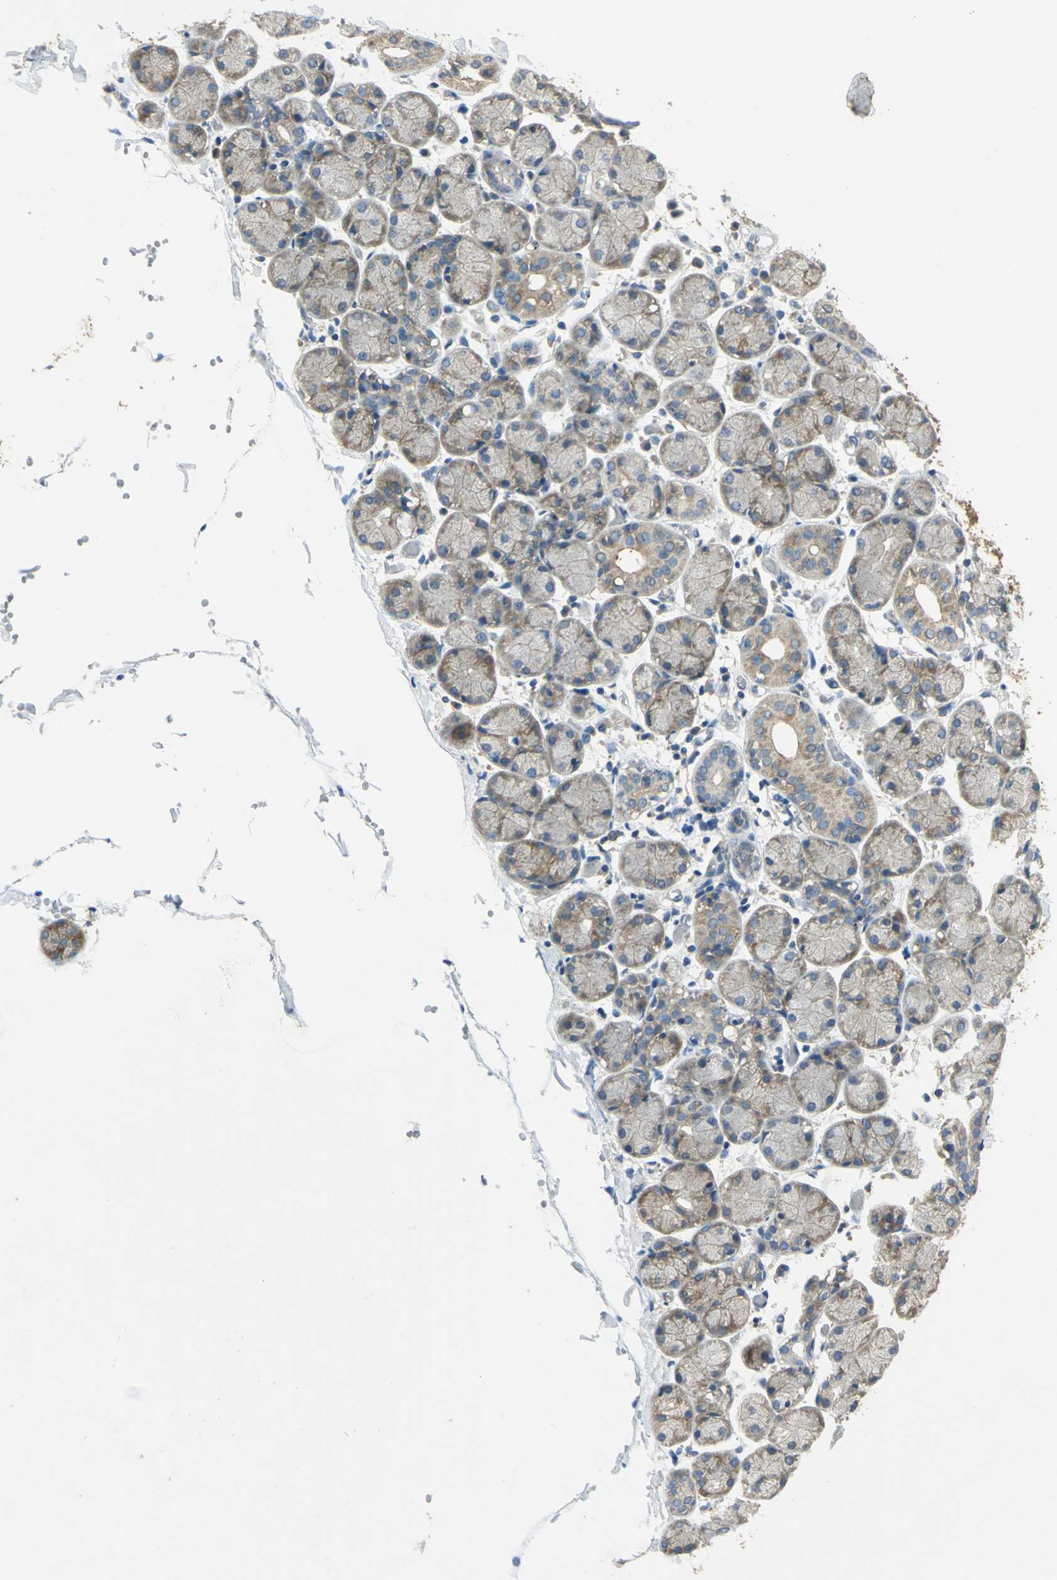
{"staining": {"intensity": "moderate", "quantity": "25%-75%", "location": "cytoplasmic/membranous"}, "tissue": "salivary gland", "cell_type": "Glandular cells", "image_type": "normal", "snomed": [{"axis": "morphology", "description": "Normal tissue, NOS"}, {"axis": "topography", "description": "Salivary gland"}], "caption": "Immunohistochemical staining of unremarkable salivary gland demonstrates 25%-75% levels of moderate cytoplasmic/membranous protein positivity in approximately 25%-75% of glandular cells. (brown staining indicates protein expression, while blue staining denotes nuclei).", "gene": "SHC2", "patient": {"sex": "female", "age": 24}}